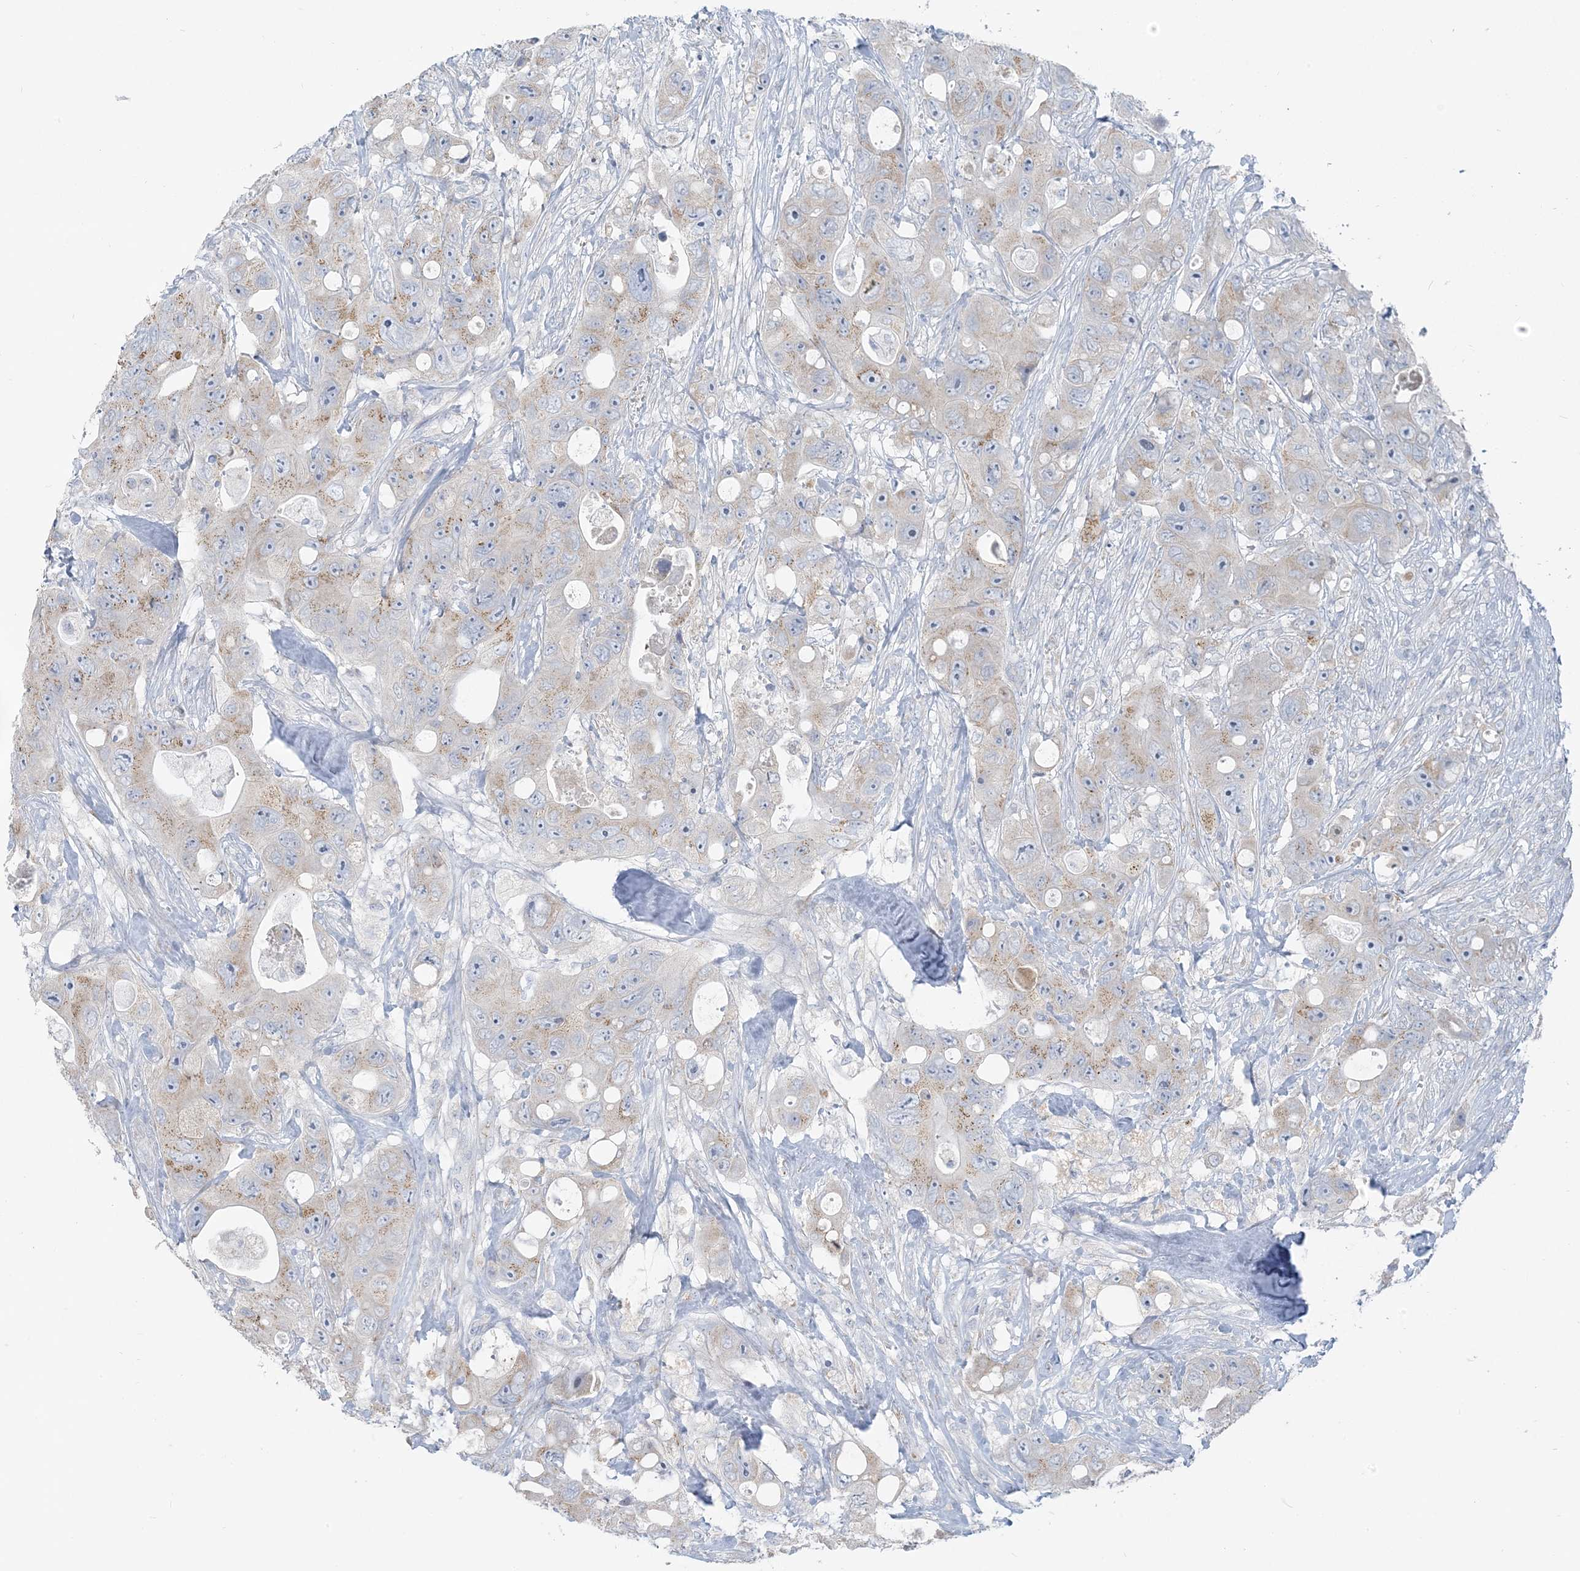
{"staining": {"intensity": "moderate", "quantity": "25%-75%", "location": "cytoplasmic/membranous"}, "tissue": "colorectal cancer", "cell_type": "Tumor cells", "image_type": "cancer", "snomed": [{"axis": "morphology", "description": "Adenocarcinoma, NOS"}, {"axis": "topography", "description": "Colon"}], "caption": "A photomicrograph of colorectal cancer (adenocarcinoma) stained for a protein reveals moderate cytoplasmic/membranous brown staining in tumor cells.", "gene": "SCML1", "patient": {"sex": "female", "age": 46}}